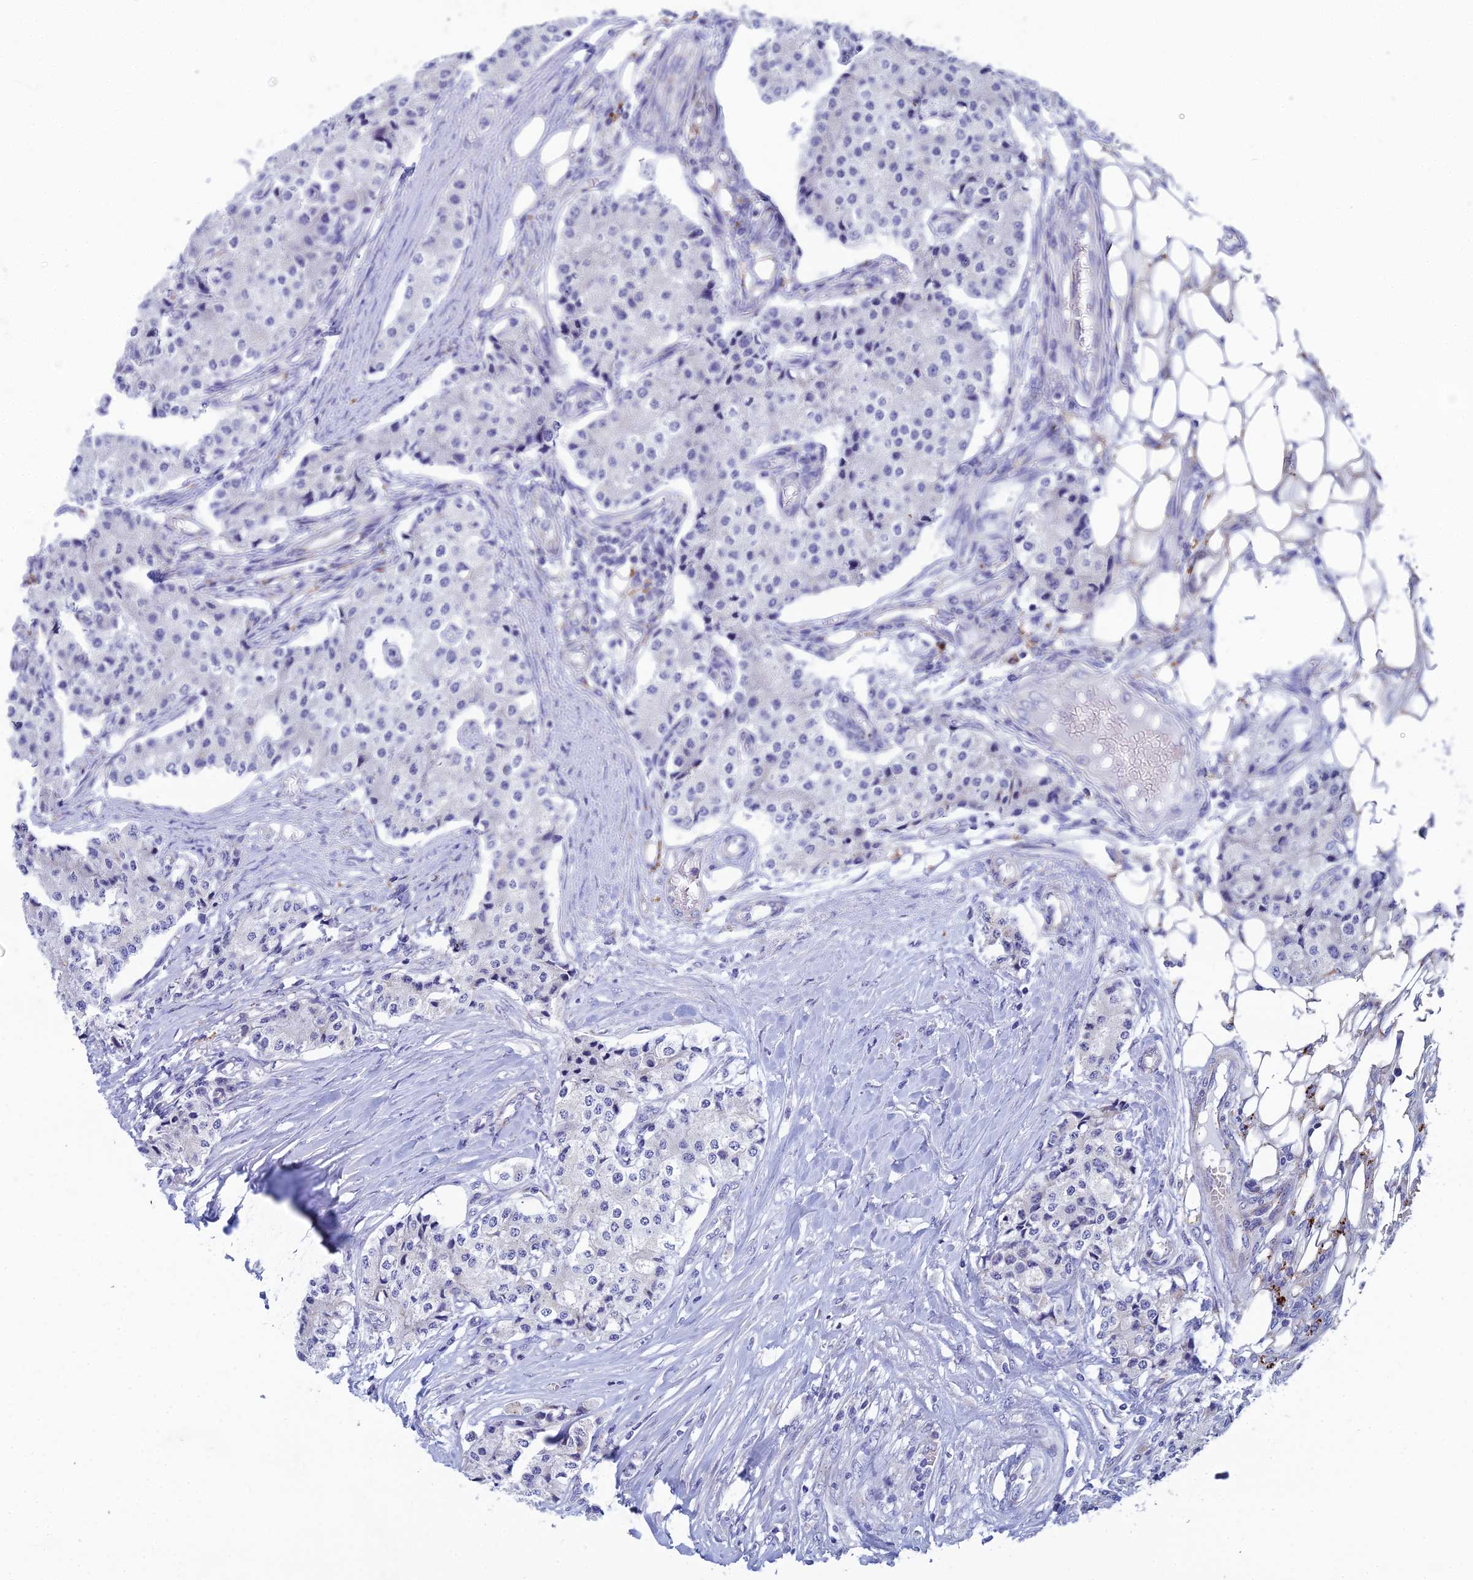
{"staining": {"intensity": "negative", "quantity": "none", "location": "none"}, "tissue": "carcinoid", "cell_type": "Tumor cells", "image_type": "cancer", "snomed": [{"axis": "morphology", "description": "Carcinoid, malignant, NOS"}, {"axis": "topography", "description": "Colon"}], "caption": "Immunohistochemical staining of malignant carcinoid displays no significant expression in tumor cells.", "gene": "CFAP210", "patient": {"sex": "female", "age": 52}}